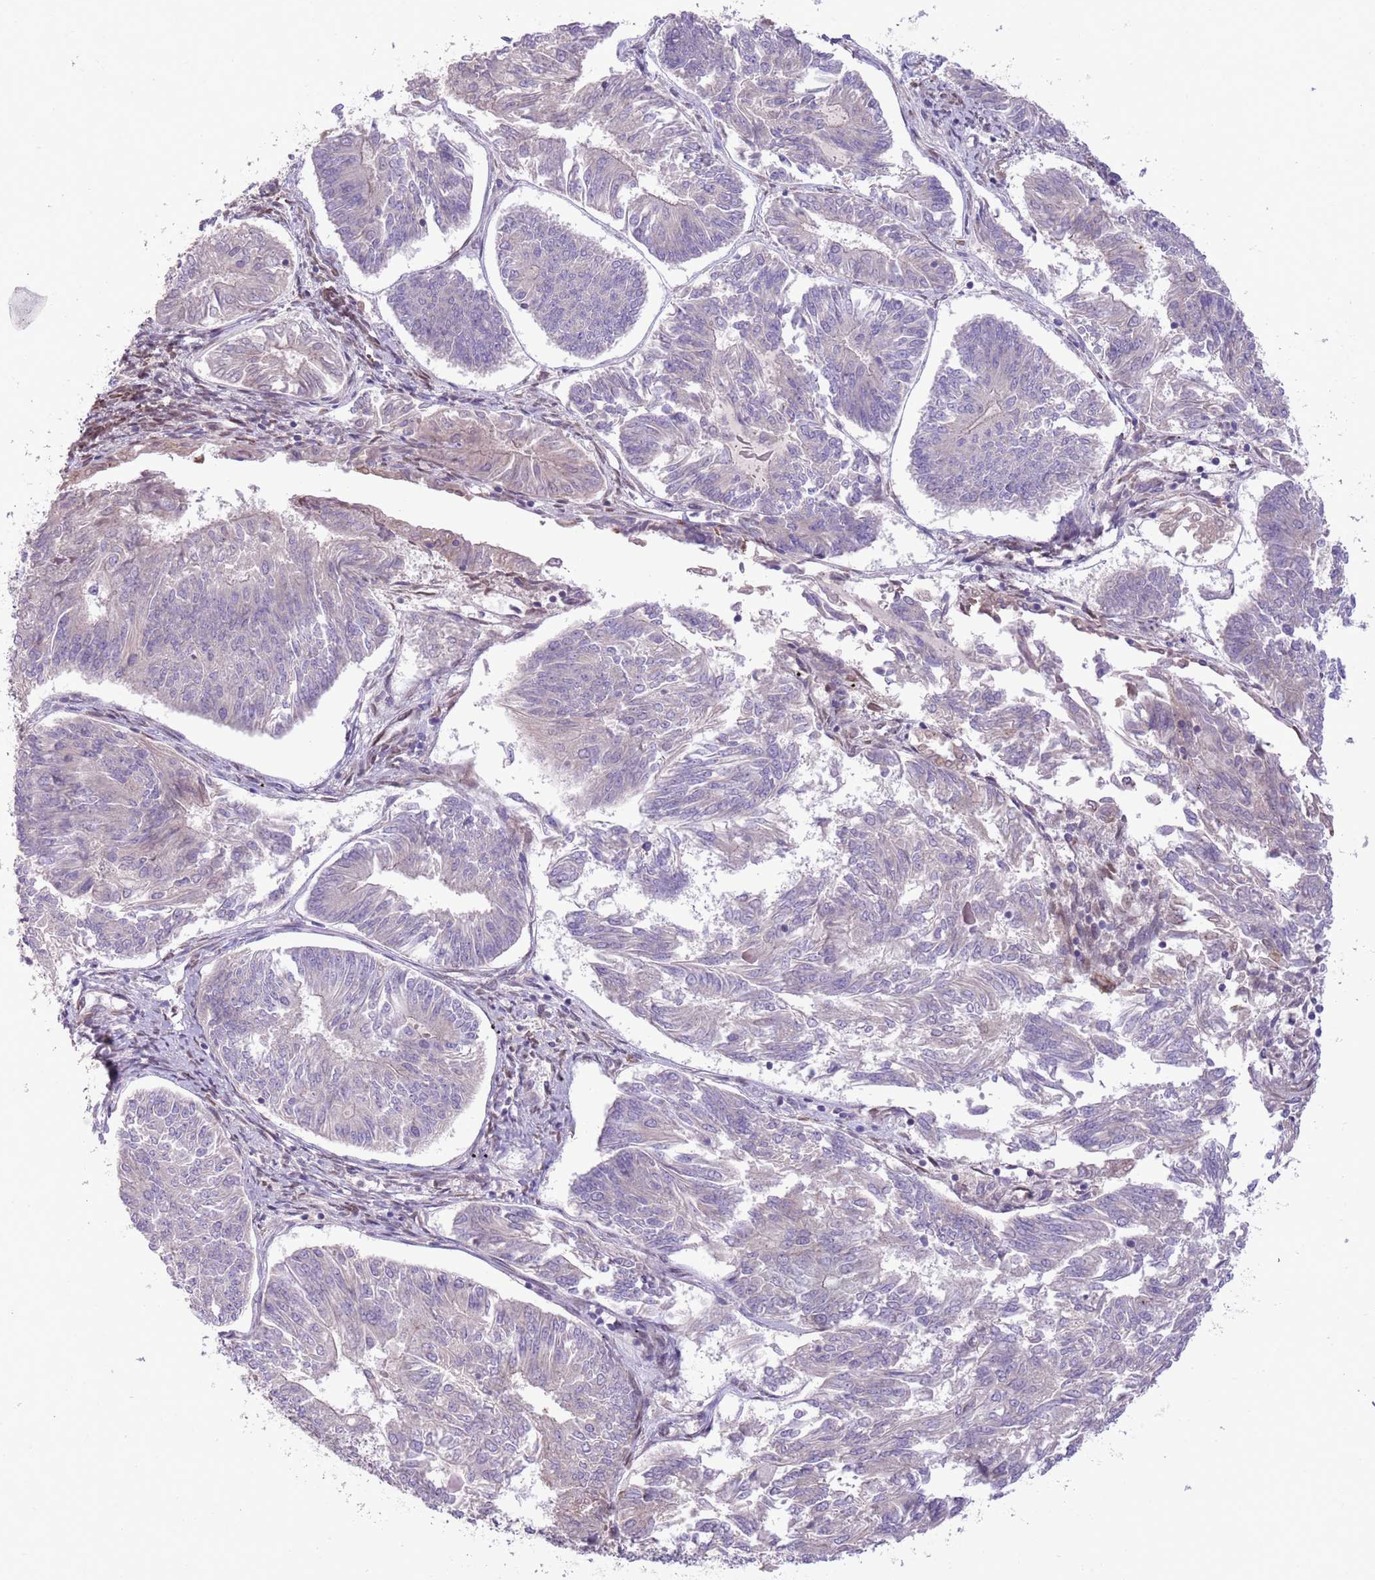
{"staining": {"intensity": "negative", "quantity": "none", "location": "none"}, "tissue": "endometrial cancer", "cell_type": "Tumor cells", "image_type": "cancer", "snomed": [{"axis": "morphology", "description": "Adenocarcinoma, NOS"}, {"axis": "topography", "description": "Endometrium"}], "caption": "This is an immunohistochemistry (IHC) micrograph of human endometrial adenocarcinoma. There is no expression in tumor cells.", "gene": "CCND2", "patient": {"sex": "female", "age": 58}}